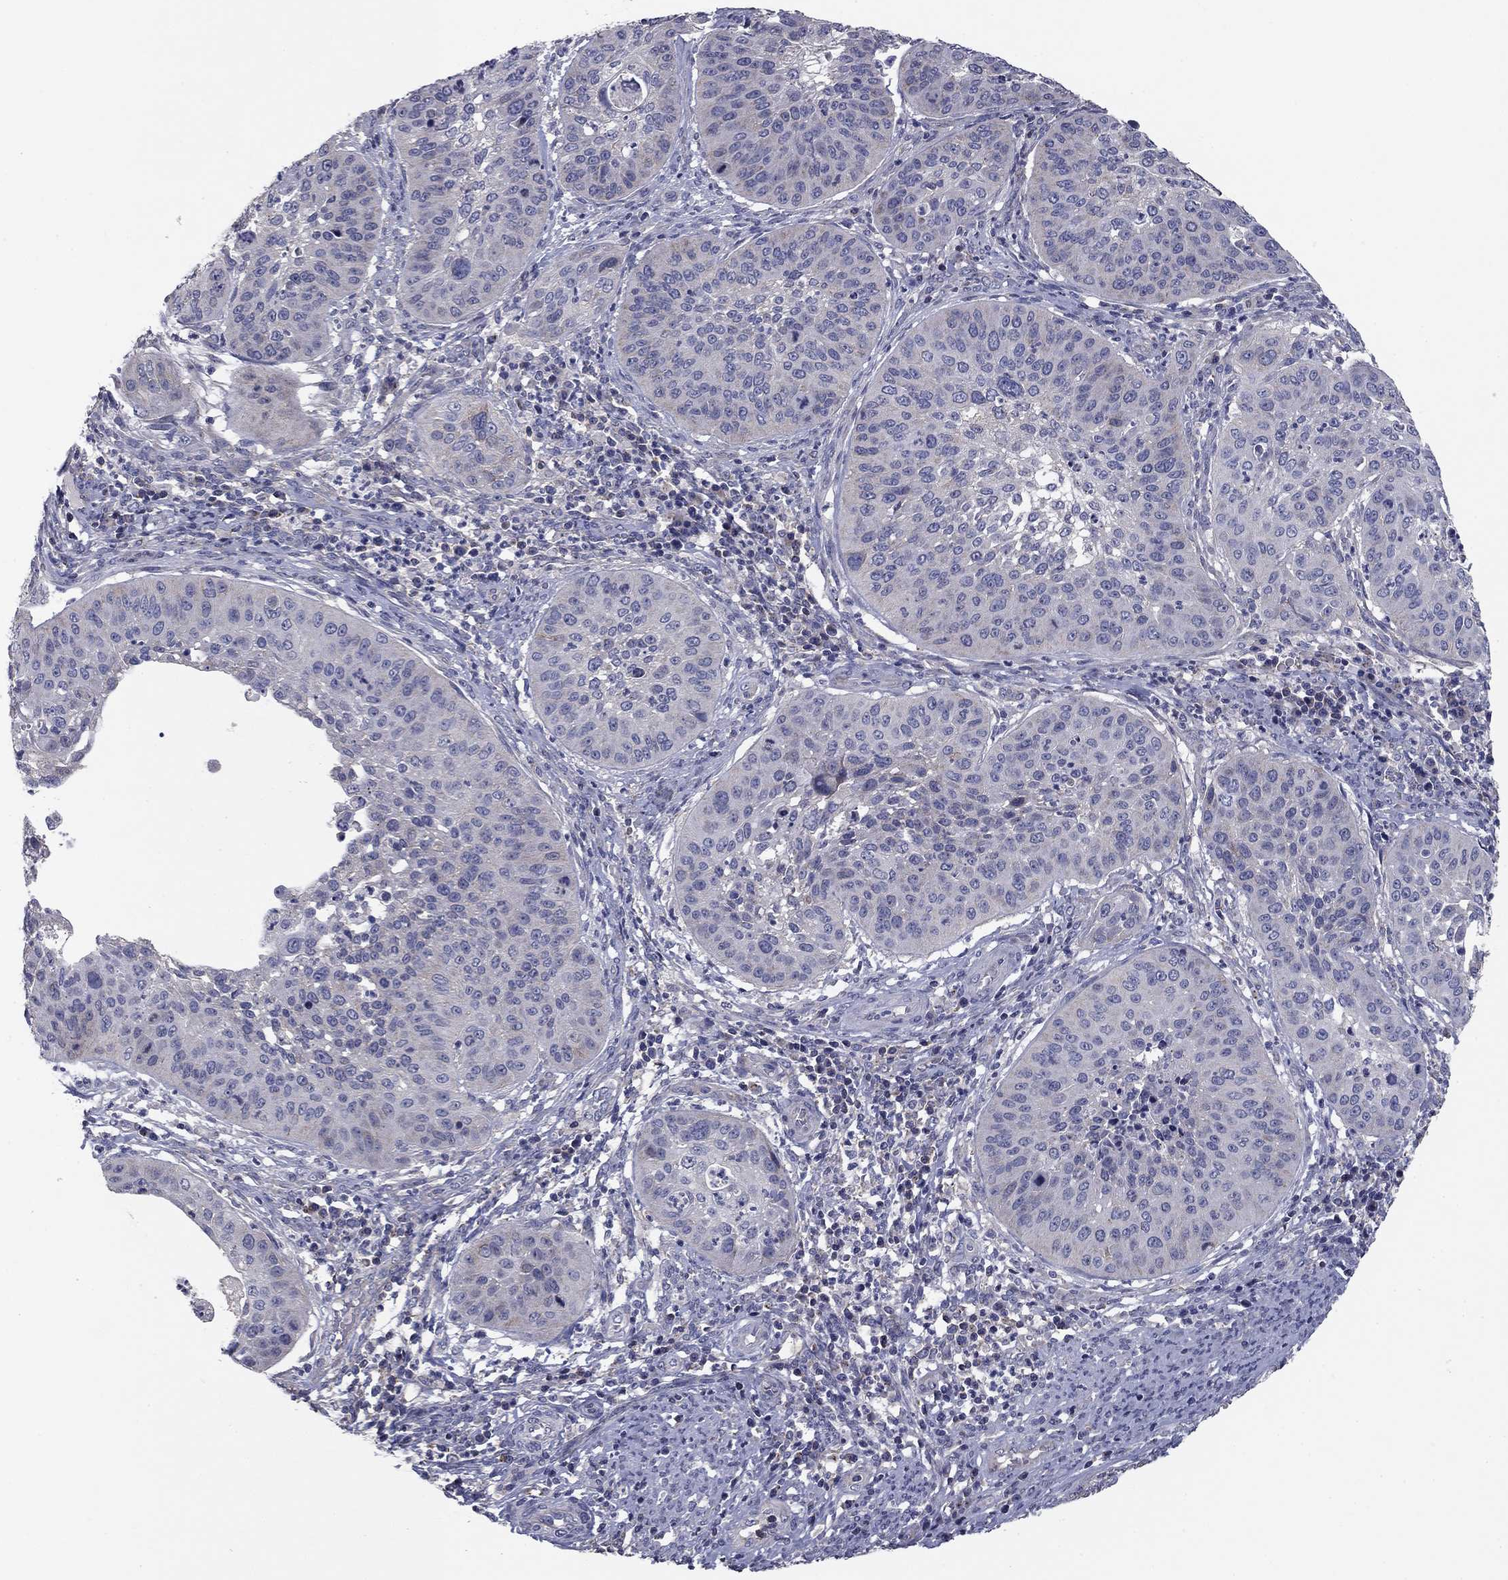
{"staining": {"intensity": "negative", "quantity": "none", "location": "none"}, "tissue": "cervical cancer", "cell_type": "Tumor cells", "image_type": "cancer", "snomed": [{"axis": "morphology", "description": "Normal tissue, NOS"}, {"axis": "morphology", "description": "Squamous cell carcinoma, NOS"}, {"axis": "topography", "description": "Cervix"}], "caption": "Micrograph shows no protein positivity in tumor cells of cervical cancer tissue.", "gene": "SEPTIN3", "patient": {"sex": "female", "age": 39}}